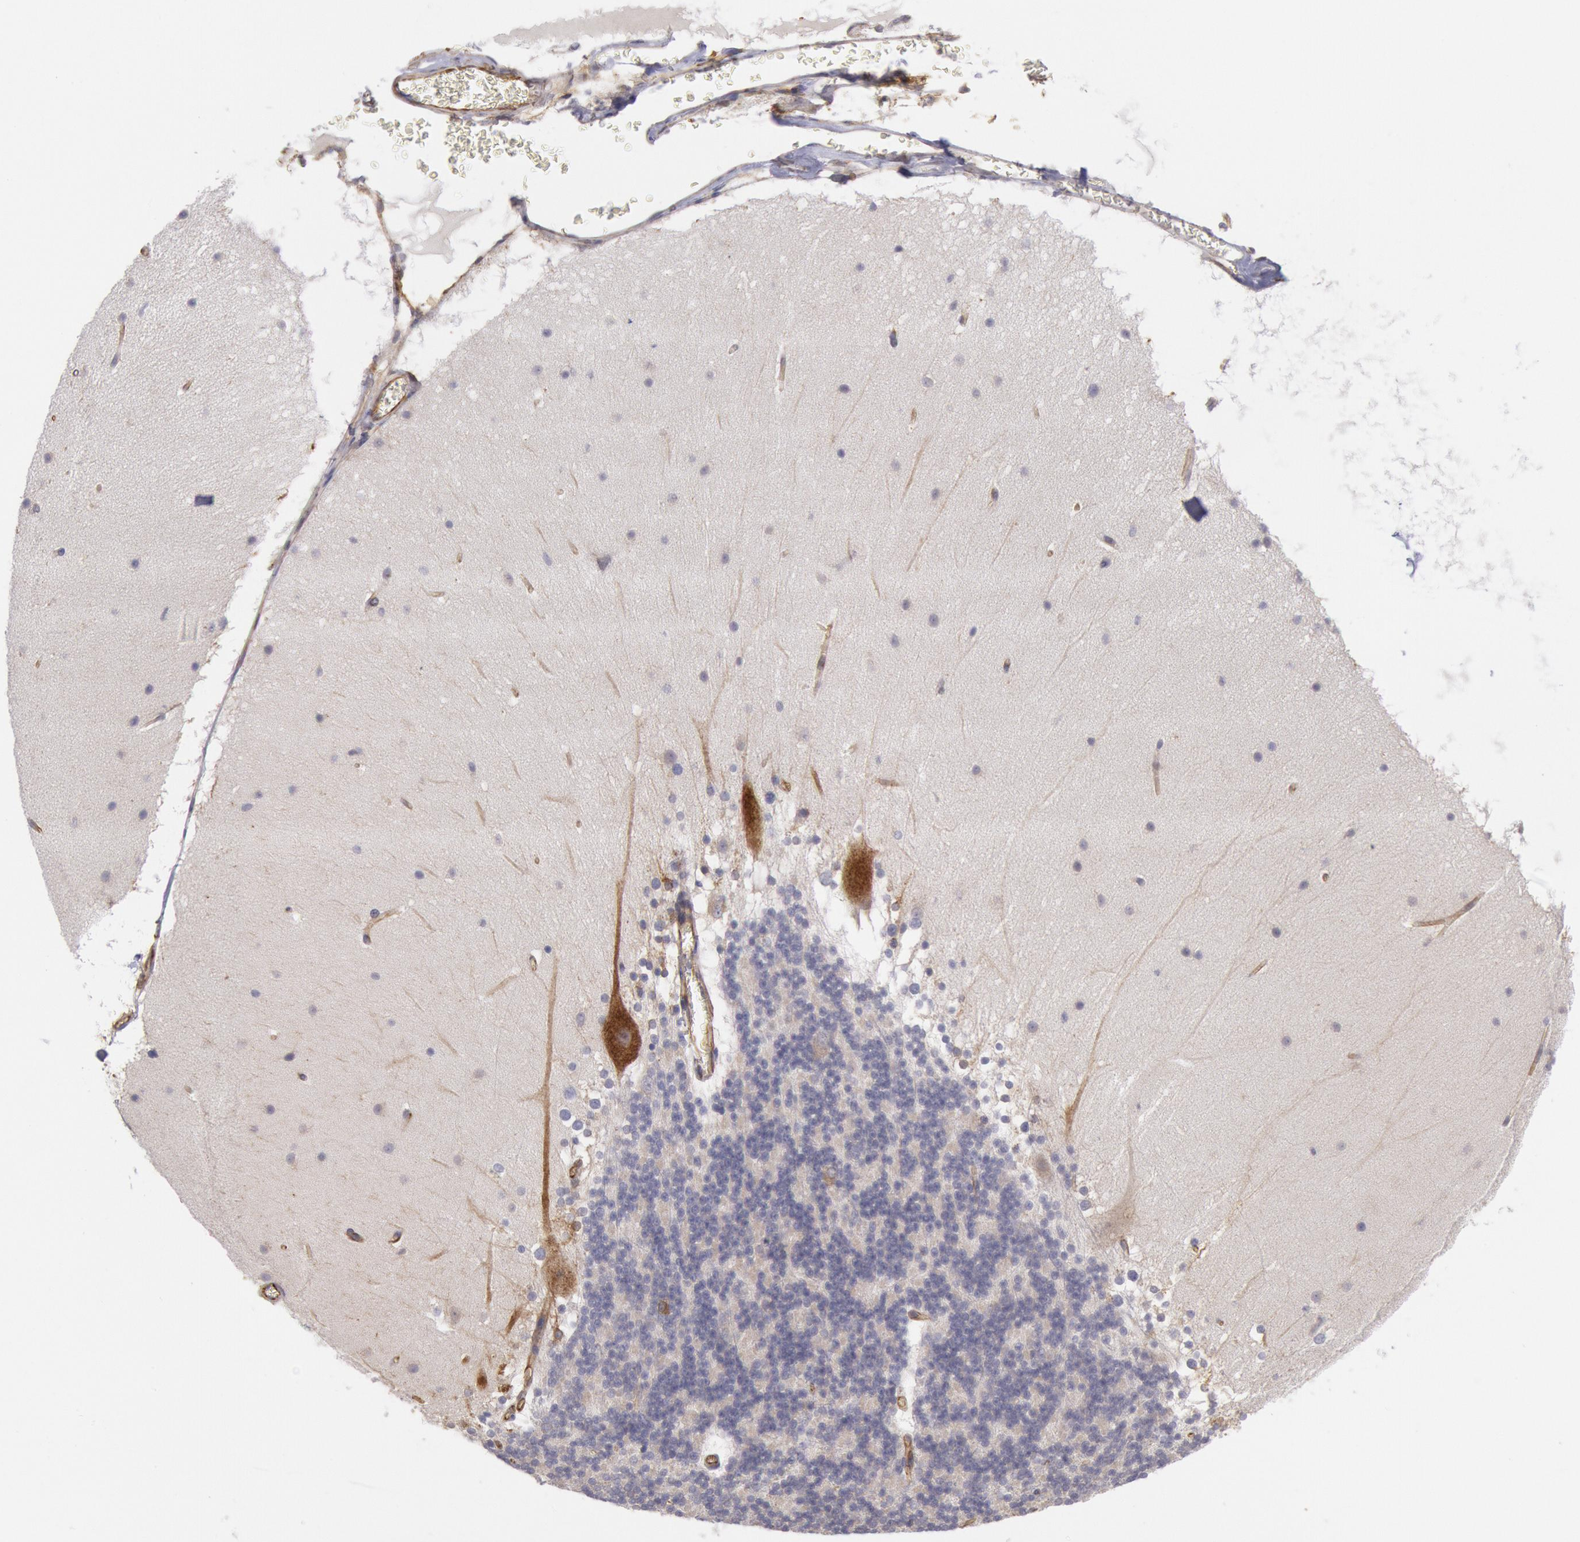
{"staining": {"intensity": "weak", "quantity": "<25%", "location": "cytoplasmic/membranous"}, "tissue": "cerebellum", "cell_type": "Cells in granular layer", "image_type": "normal", "snomed": [{"axis": "morphology", "description": "Normal tissue, NOS"}, {"axis": "topography", "description": "Cerebellum"}], "caption": "Photomicrograph shows no significant protein expression in cells in granular layer of unremarkable cerebellum.", "gene": "RNF139", "patient": {"sex": "female", "age": 19}}